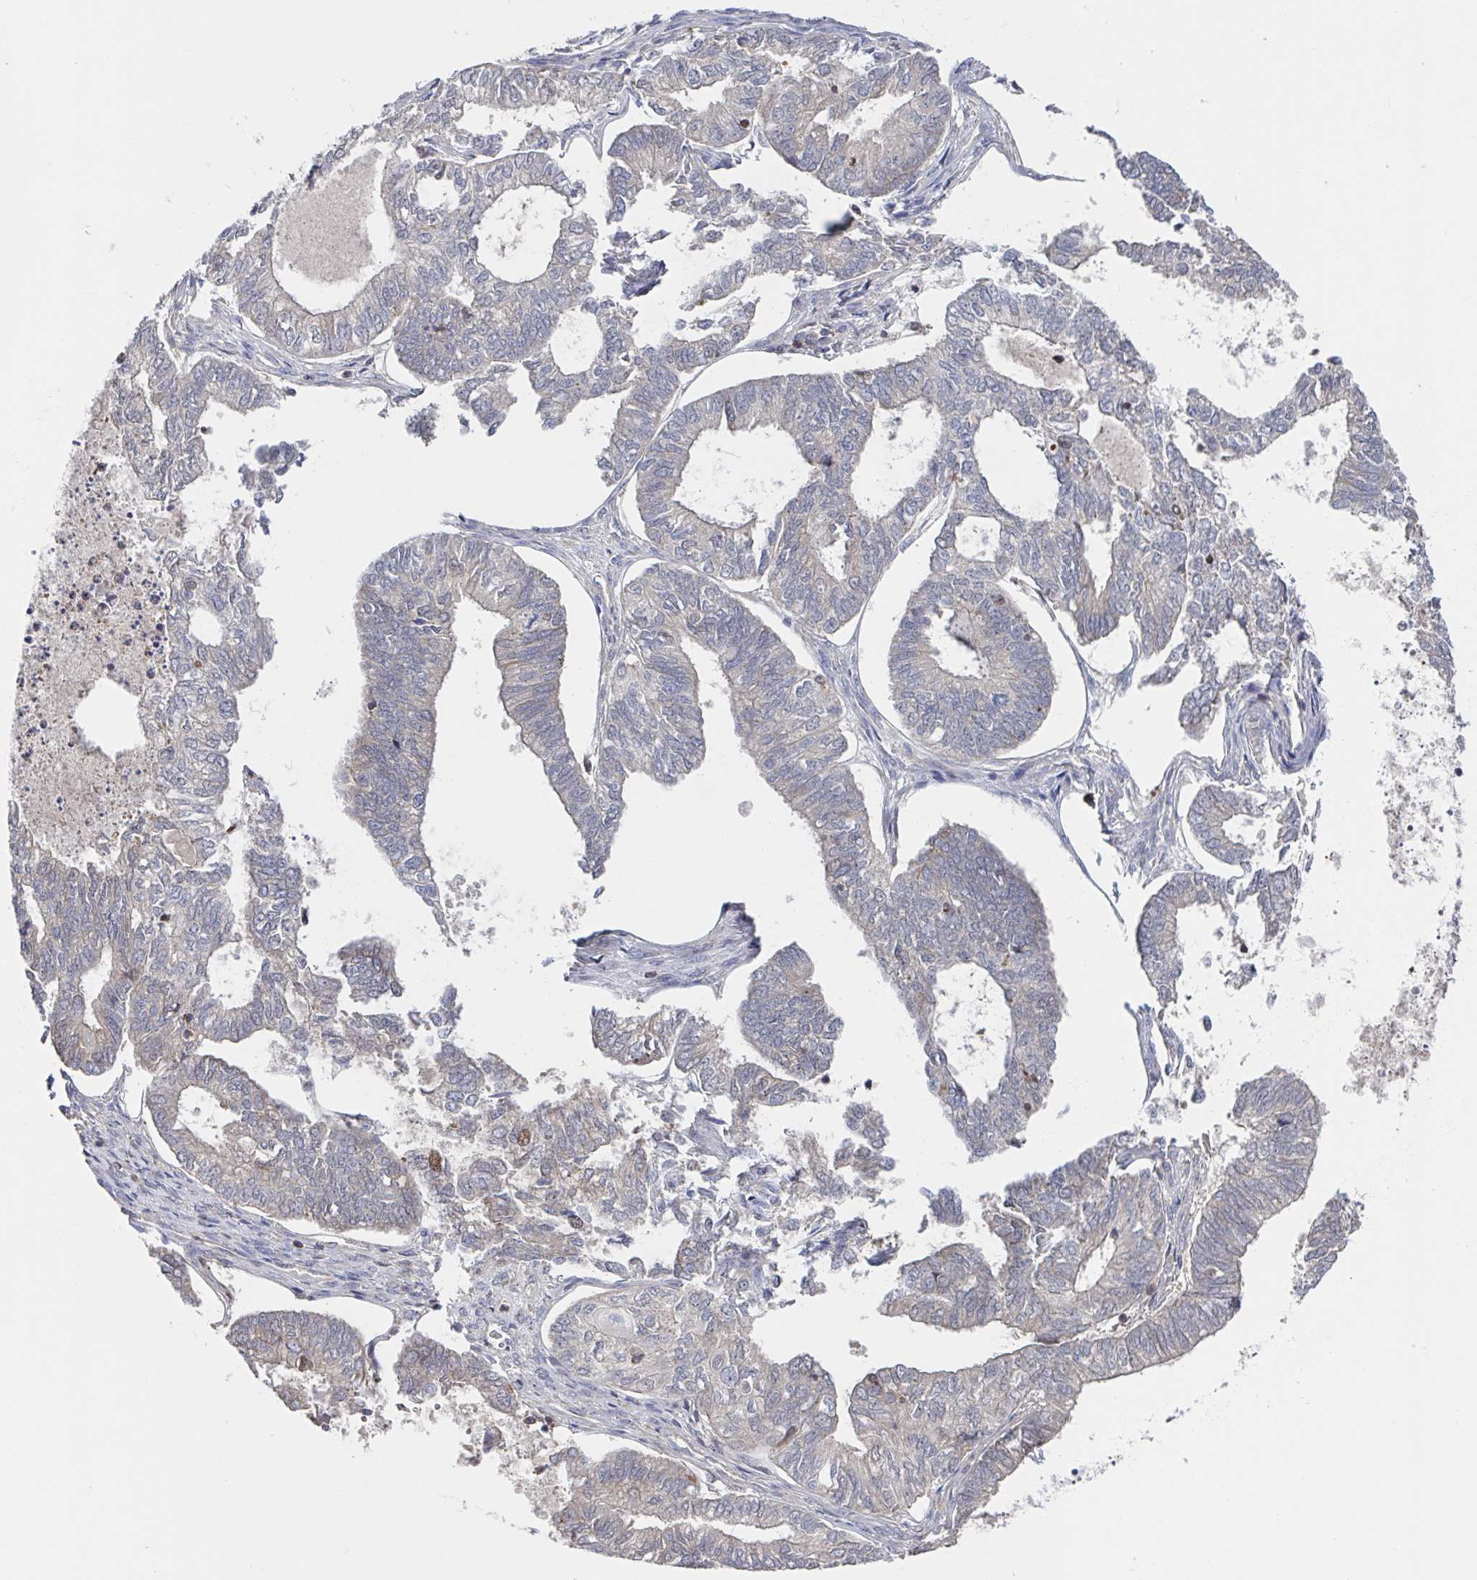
{"staining": {"intensity": "weak", "quantity": "<25%", "location": "cytoplasmic/membranous"}, "tissue": "ovarian cancer", "cell_type": "Tumor cells", "image_type": "cancer", "snomed": [{"axis": "morphology", "description": "Carcinoma, endometroid"}, {"axis": "topography", "description": "Ovary"}], "caption": "This is an immunohistochemistry micrograph of human ovarian endometroid carcinoma. There is no expression in tumor cells.", "gene": "DHRS12", "patient": {"sex": "female", "age": 64}}